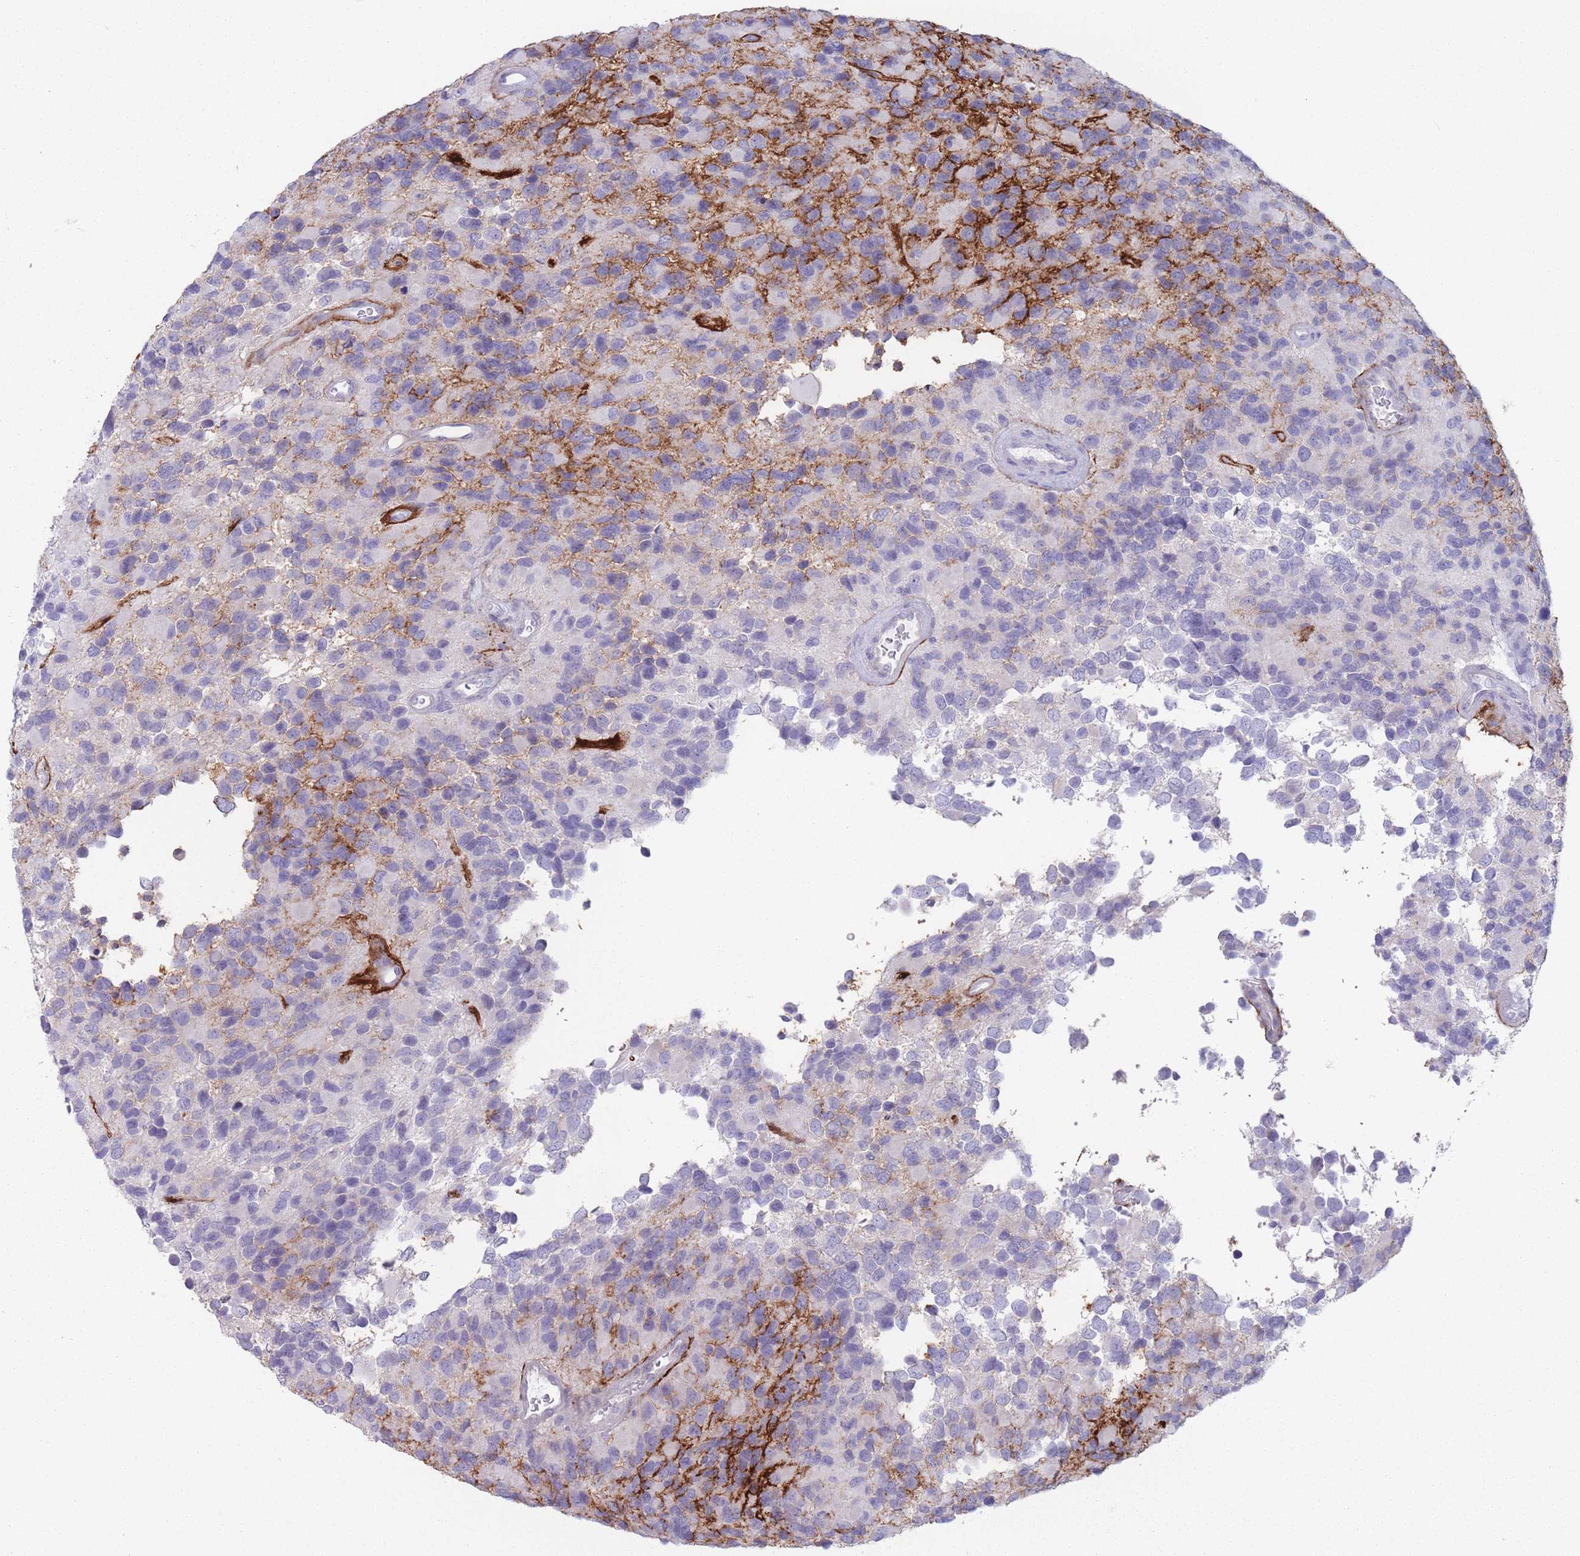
{"staining": {"intensity": "negative", "quantity": "none", "location": "none"}, "tissue": "glioma", "cell_type": "Tumor cells", "image_type": "cancer", "snomed": [{"axis": "morphology", "description": "Glioma, malignant, High grade"}, {"axis": "topography", "description": "Brain"}], "caption": "High magnification brightfield microscopy of malignant glioma (high-grade) stained with DAB (3,3'-diaminobenzidine) (brown) and counterstained with hematoxylin (blue): tumor cells show no significant staining.", "gene": "PAIP2B", "patient": {"sex": "male", "age": 77}}